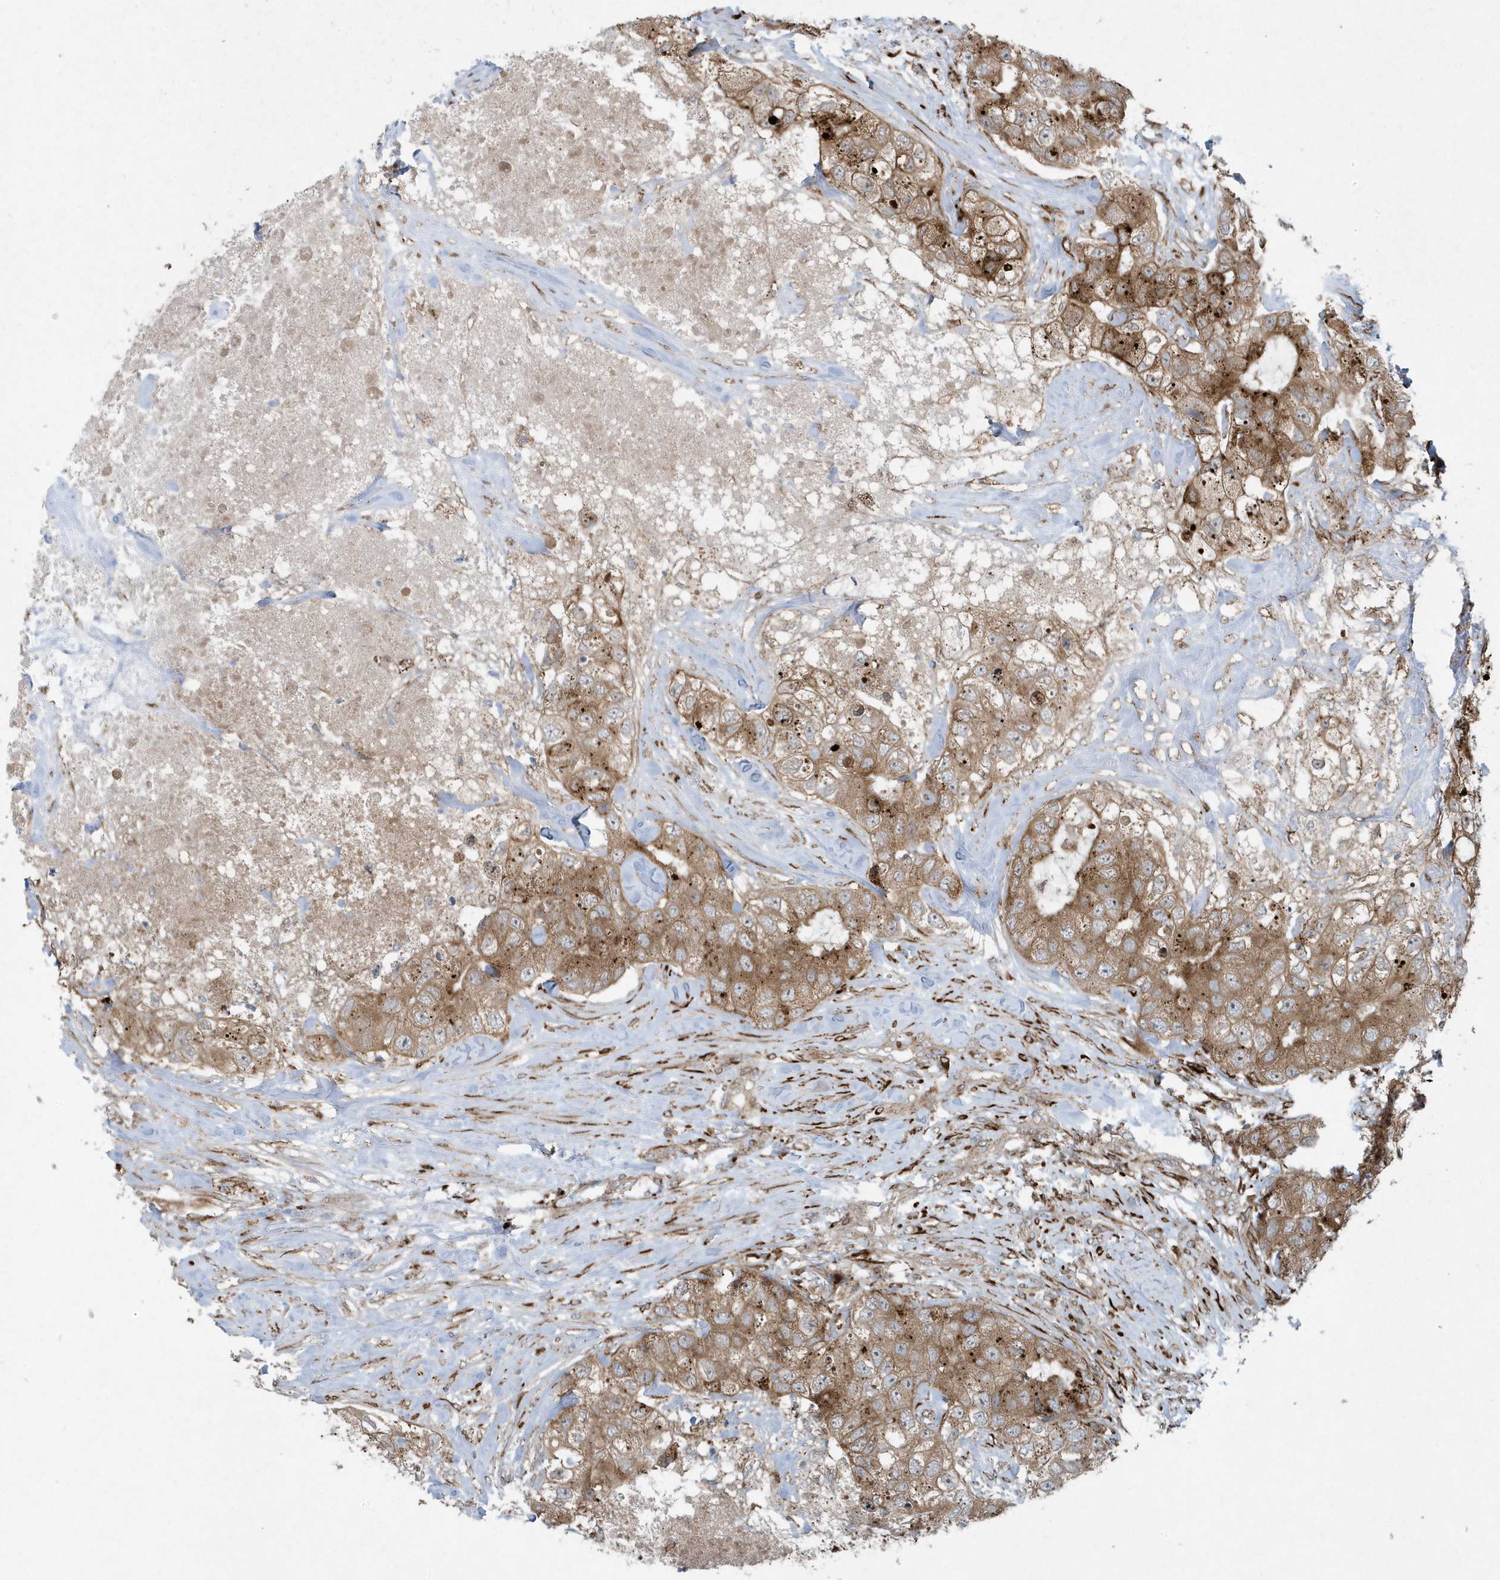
{"staining": {"intensity": "moderate", "quantity": ">75%", "location": "cytoplasmic/membranous"}, "tissue": "breast cancer", "cell_type": "Tumor cells", "image_type": "cancer", "snomed": [{"axis": "morphology", "description": "Duct carcinoma"}, {"axis": "topography", "description": "Breast"}], "caption": "Breast cancer stained with a protein marker reveals moderate staining in tumor cells.", "gene": "FAM98A", "patient": {"sex": "female", "age": 62}}